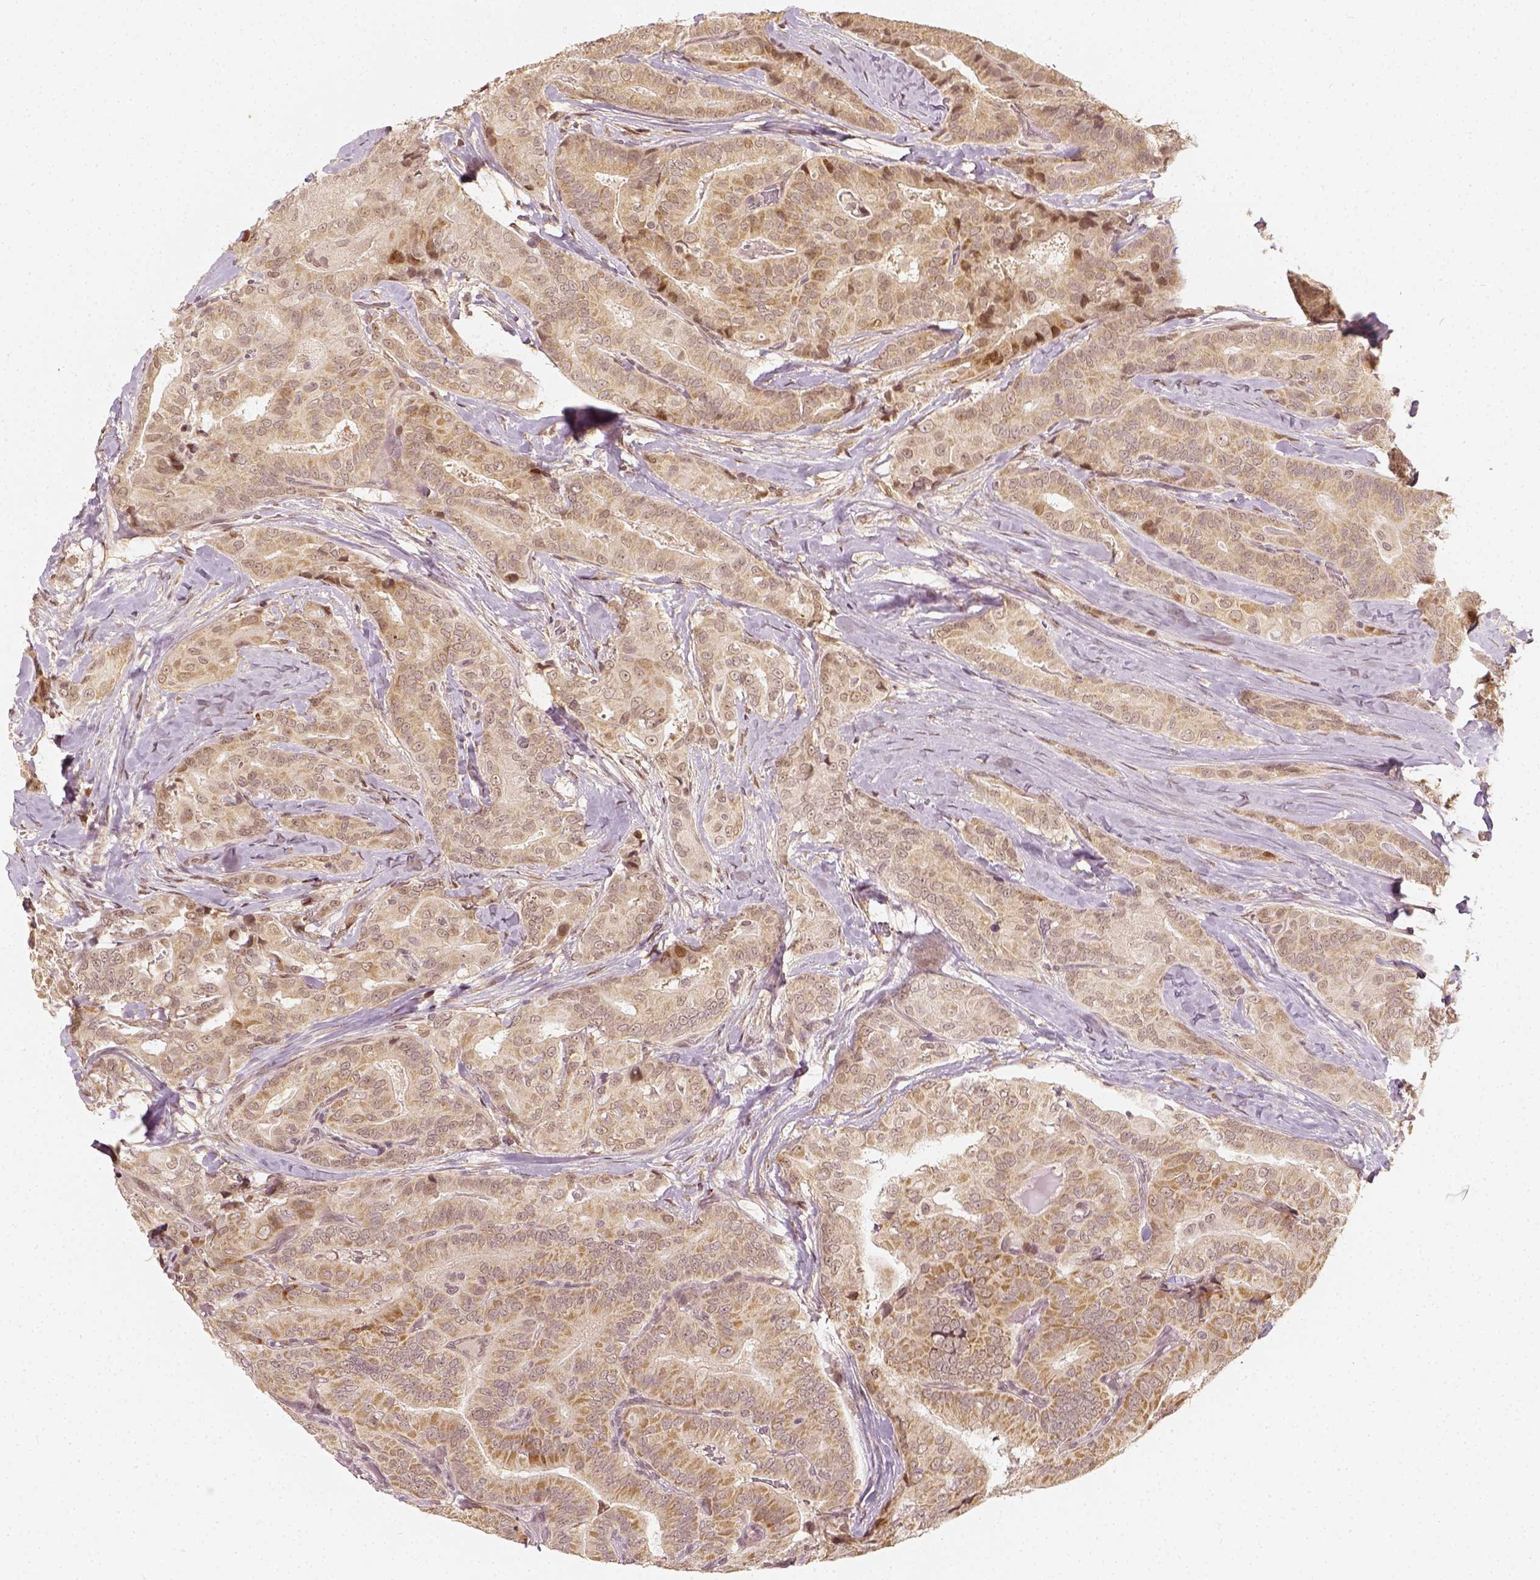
{"staining": {"intensity": "weak", "quantity": ">75%", "location": "cytoplasmic/membranous"}, "tissue": "thyroid cancer", "cell_type": "Tumor cells", "image_type": "cancer", "snomed": [{"axis": "morphology", "description": "Papillary adenocarcinoma, NOS"}, {"axis": "topography", "description": "Thyroid gland"}], "caption": "Protein expression by IHC shows weak cytoplasmic/membranous staining in about >75% of tumor cells in papillary adenocarcinoma (thyroid).", "gene": "ZMAT3", "patient": {"sex": "male", "age": 61}}